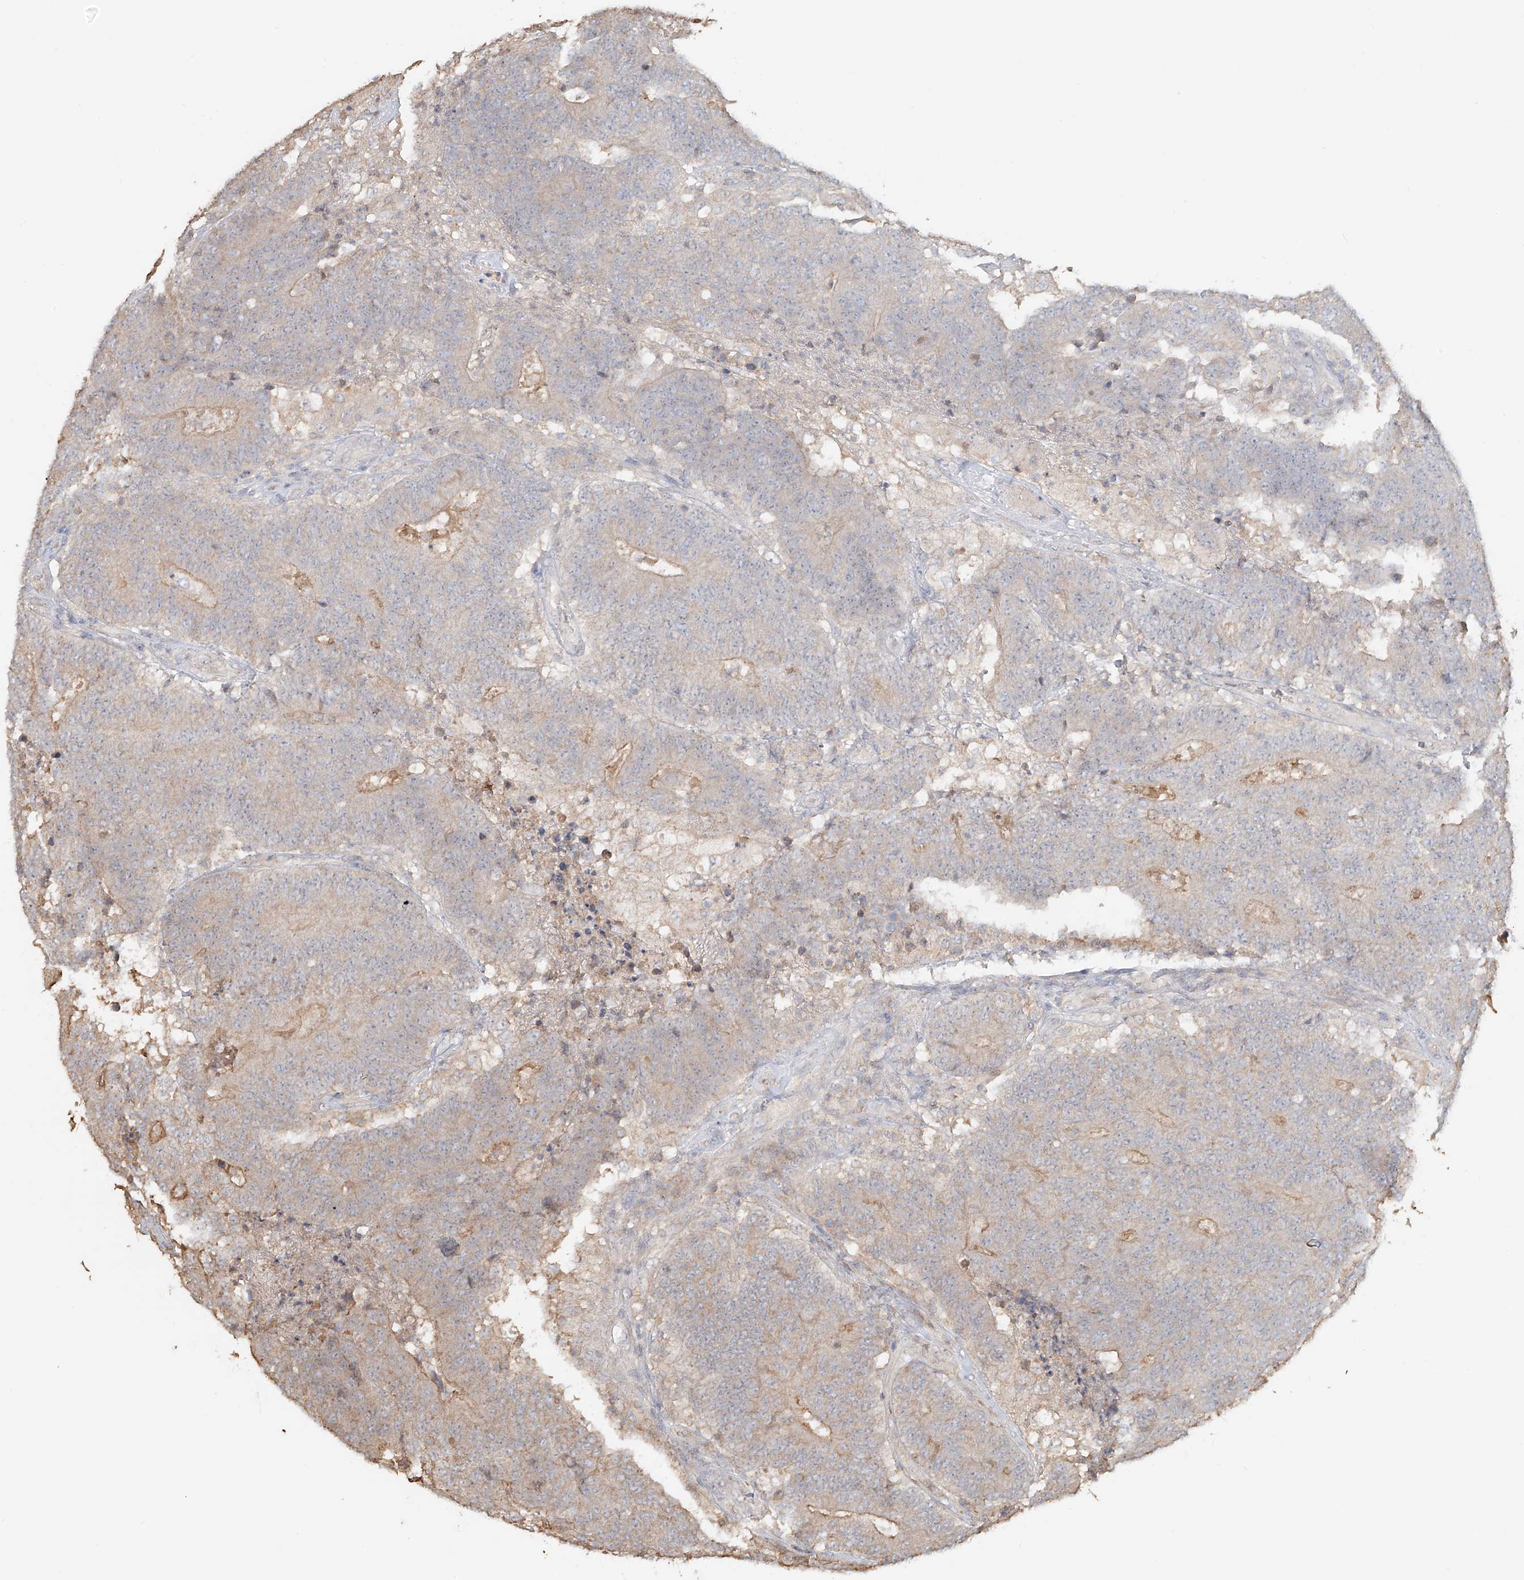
{"staining": {"intensity": "negative", "quantity": "none", "location": "none"}, "tissue": "colorectal cancer", "cell_type": "Tumor cells", "image_type": "cancer", "snomed": [{"axis": "morphology", "description": "Normal tissue, NOS"}, {"axis": "morphology", "description": "Adenocarcinoma, NOS"}, {"axis": "topography", "description": "Colon"}], "caption": "Colorectal cancer (adenocarcinoma) stained for a protein using immunohistochemistry reveals no positivity tumor cells.", "gene": "NPHS1", "patient": {"sex": "female", "age": 75}}